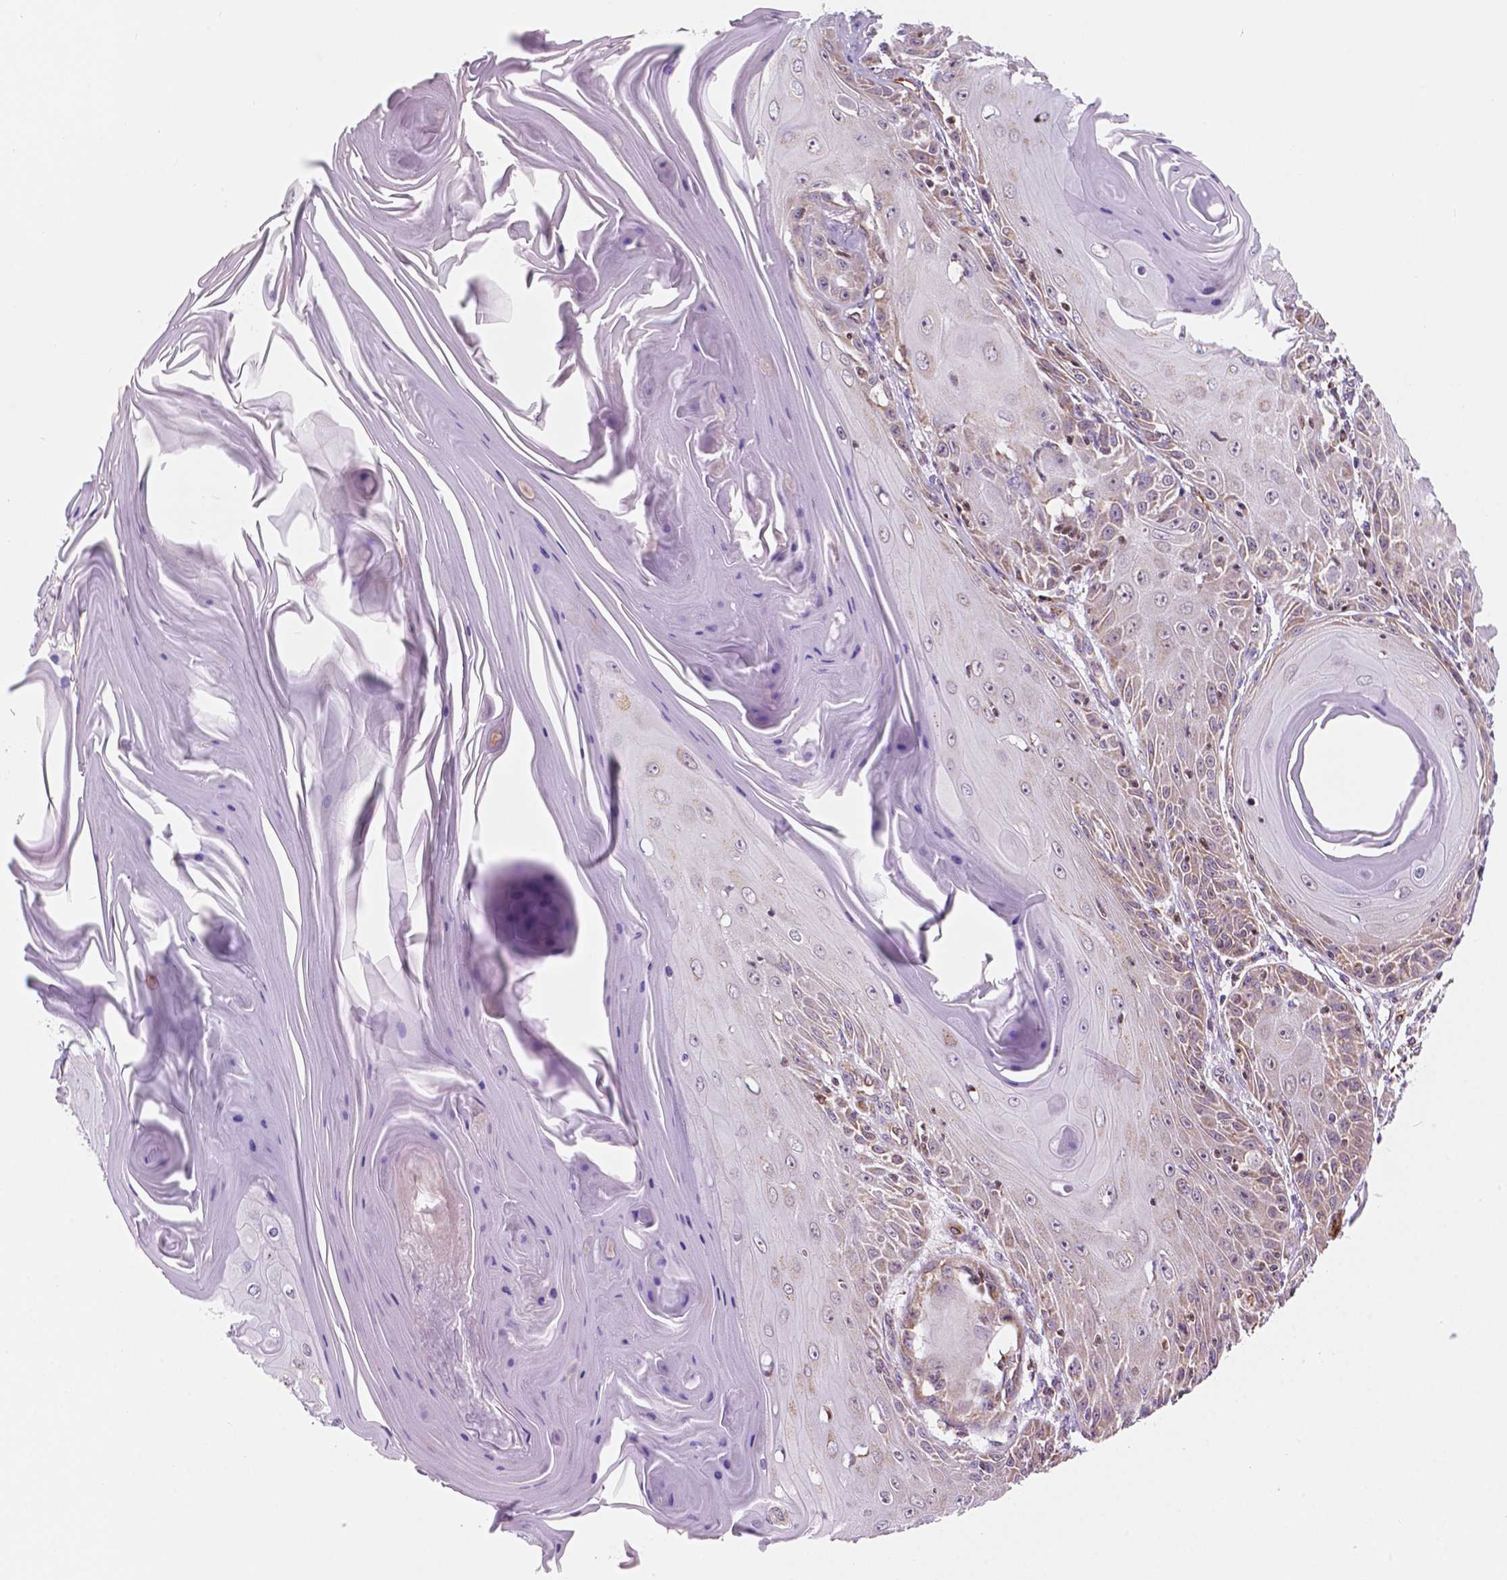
{"staining": {"intensity": "moderate", "quantity": "25%-75%", "location": "cytoplasmic/membranous"}, "tissue": "skin cancer", "cell_type": "Tumor cells", "image_type": "cancer", "snomed": [{"axis": "morphology", "description": "Squamous cell carcinoma, NOS"}, {"axis": "topography", "description": "Skin"}, {"axis": "topography", "description": "Vulva"}], "caption": "Tumor cells demonstrate medium levels of moderate cytoplasmic/membranous expression in about 25%-75% of cells in human skin squamous cell carcinoma. (Brightfield microscopy of DAB IHC at high magnification).", "gene": "GEMIN4", "patient": {"sex": "female", "age": 85}}